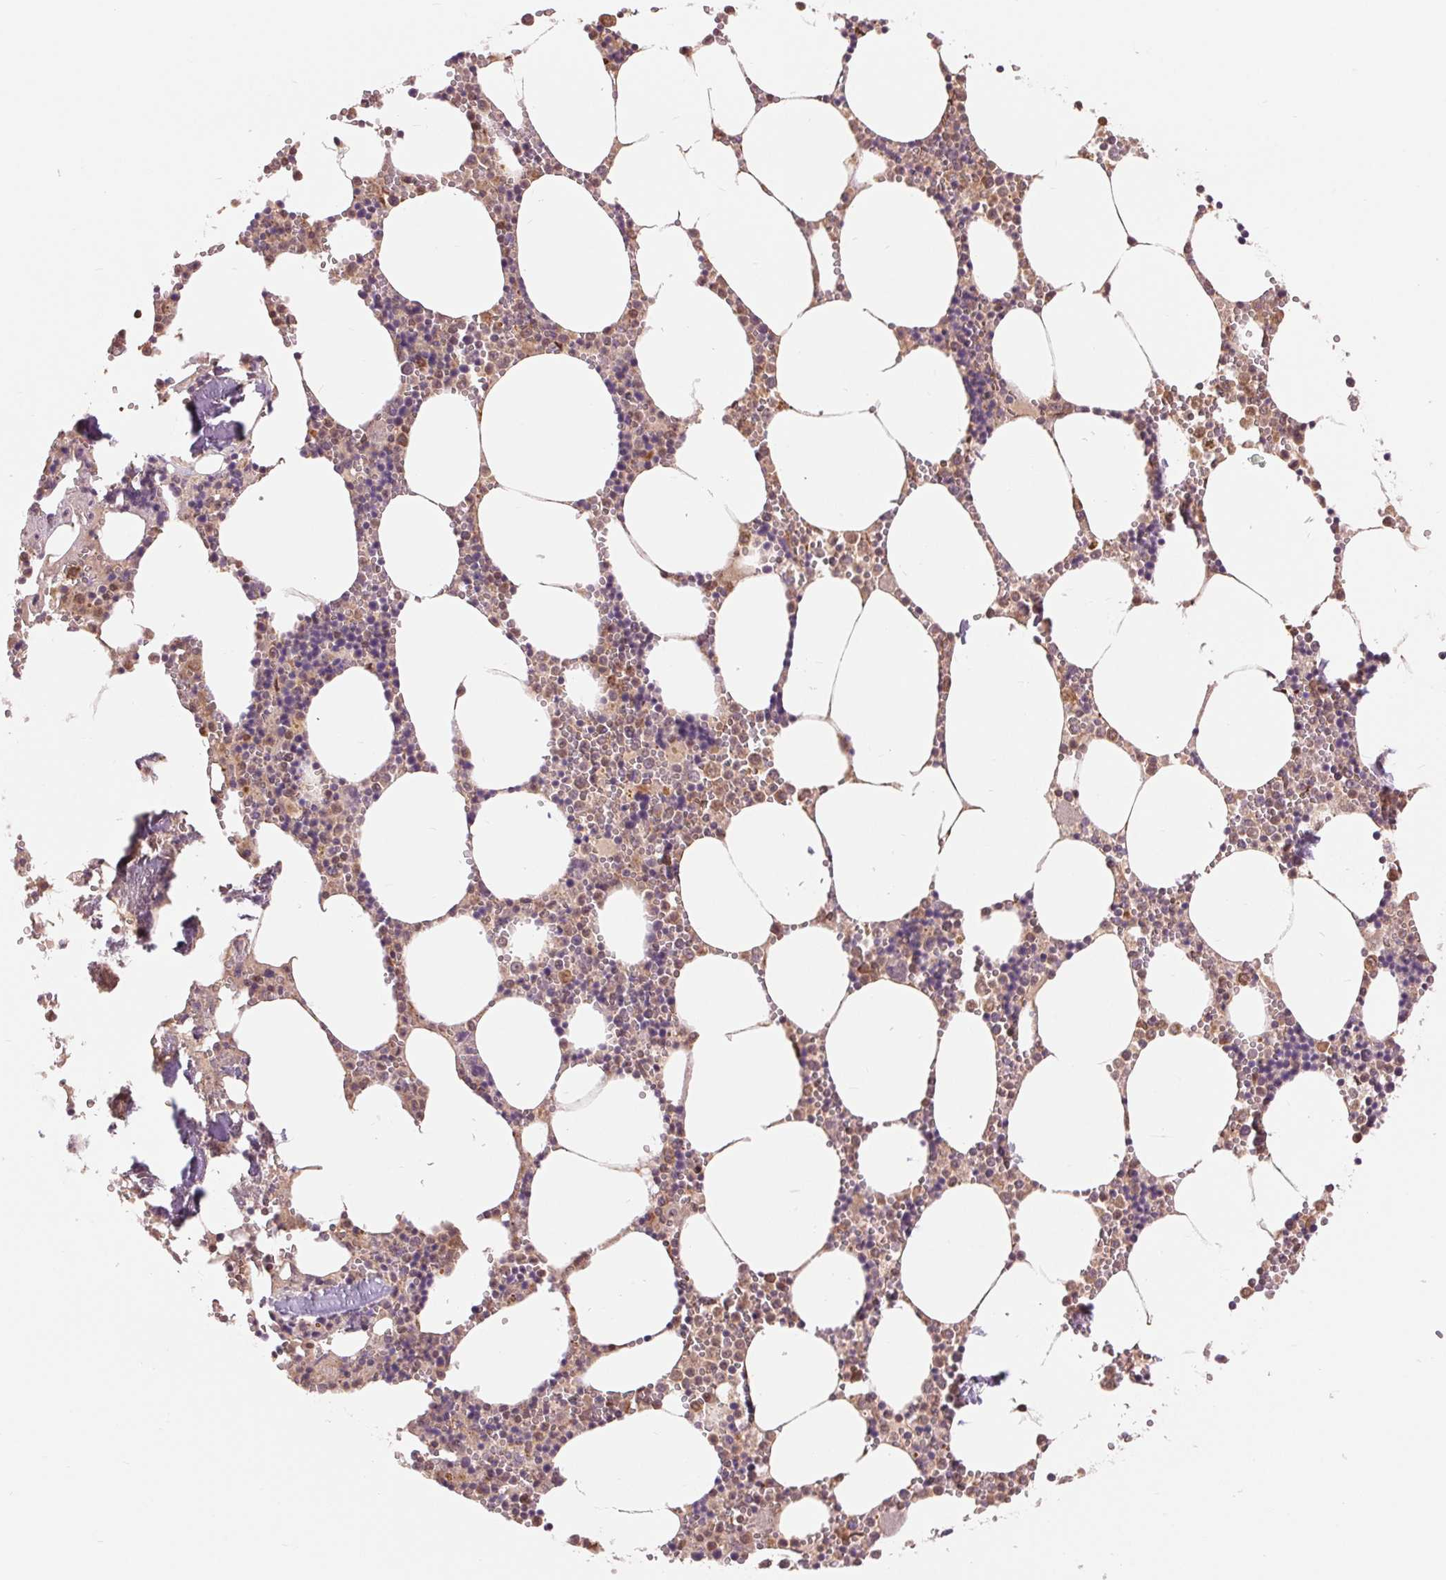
{"staining": {"intensity": "moderate", "quantity": "25%-75%", "location": "cytoplasmic/membranous"}, "tissue": "bone marrow", "cell_type": "Hematopoietic cells", "image_type": "normal", "snomed": [{"axis": "morphology", "description": "Normal tissue, NOS"}, {"axis": "topography", "description": "Bone marrow"}], "caption": "The histopathology image exhibits staining of normal bone marrow, revealing moderate cytoplasmic/membranous protein staining (brown color) within hematopoietic cells. Using DAB (brown) and hematoxylin (blue) stains, captured at high magnification using brightfield microscopy.", "gene": "TMEM273", "patient": {"sex": "male", "age": 54}}